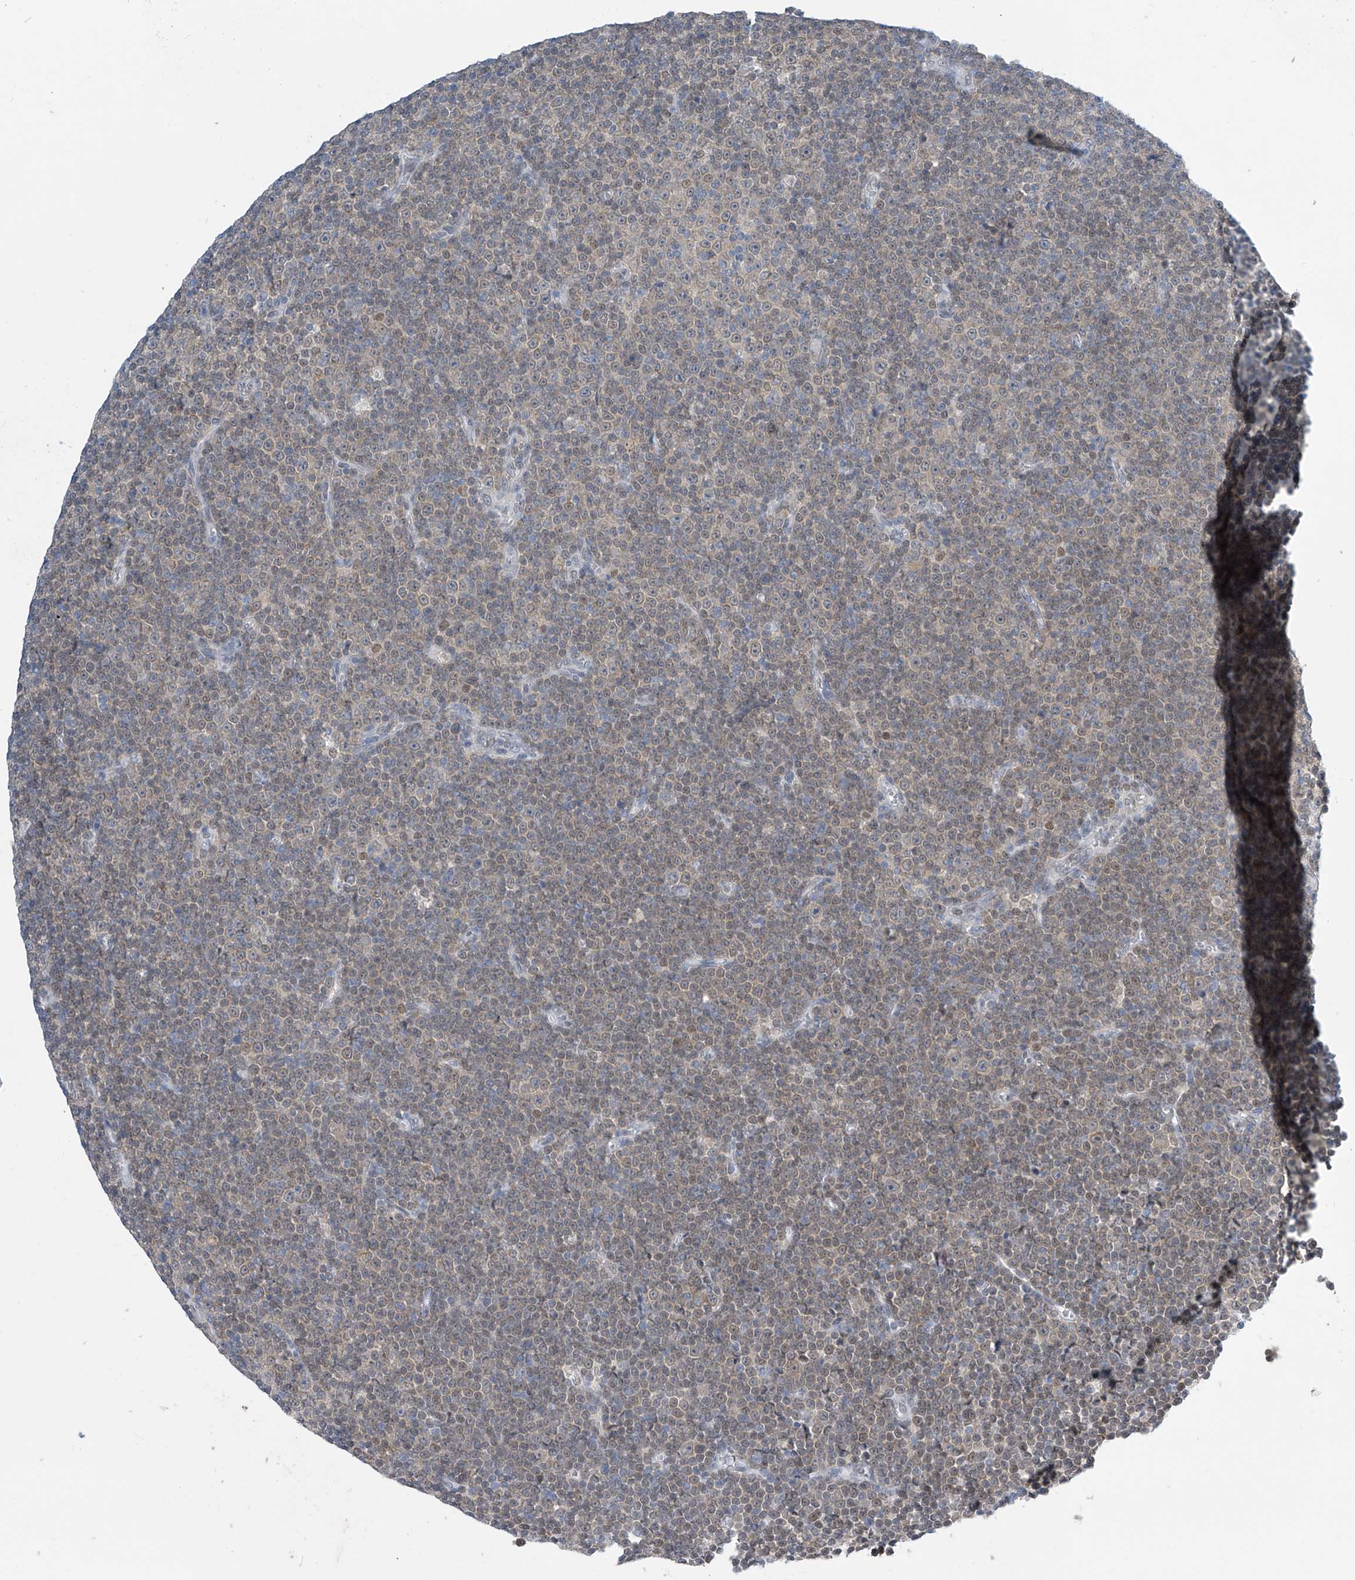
{"staining": {"intensity": "weak", "quantity": "25%-75%", "location": "cytoplasmic/membranous"}, "tissue": "lymphoma", "cell_type": "Tumor cells", "image_type": "cancer", "snomed": [{"axis": "morphology", "description": "Malignant lymphoma, non-Hodgkin's type, Low grade"}, {"axis": "topography", "description": "Lymph node"}], "caption": "Tumor cells exhibit low levels of weak cytoplasmic/membranous positivity in about 25%-75% of cells in human low-grade malignant lymphoma, non-Hodgkin's type.", "gene": "APLF", "patient": {"sex": "female", "age": 67}}